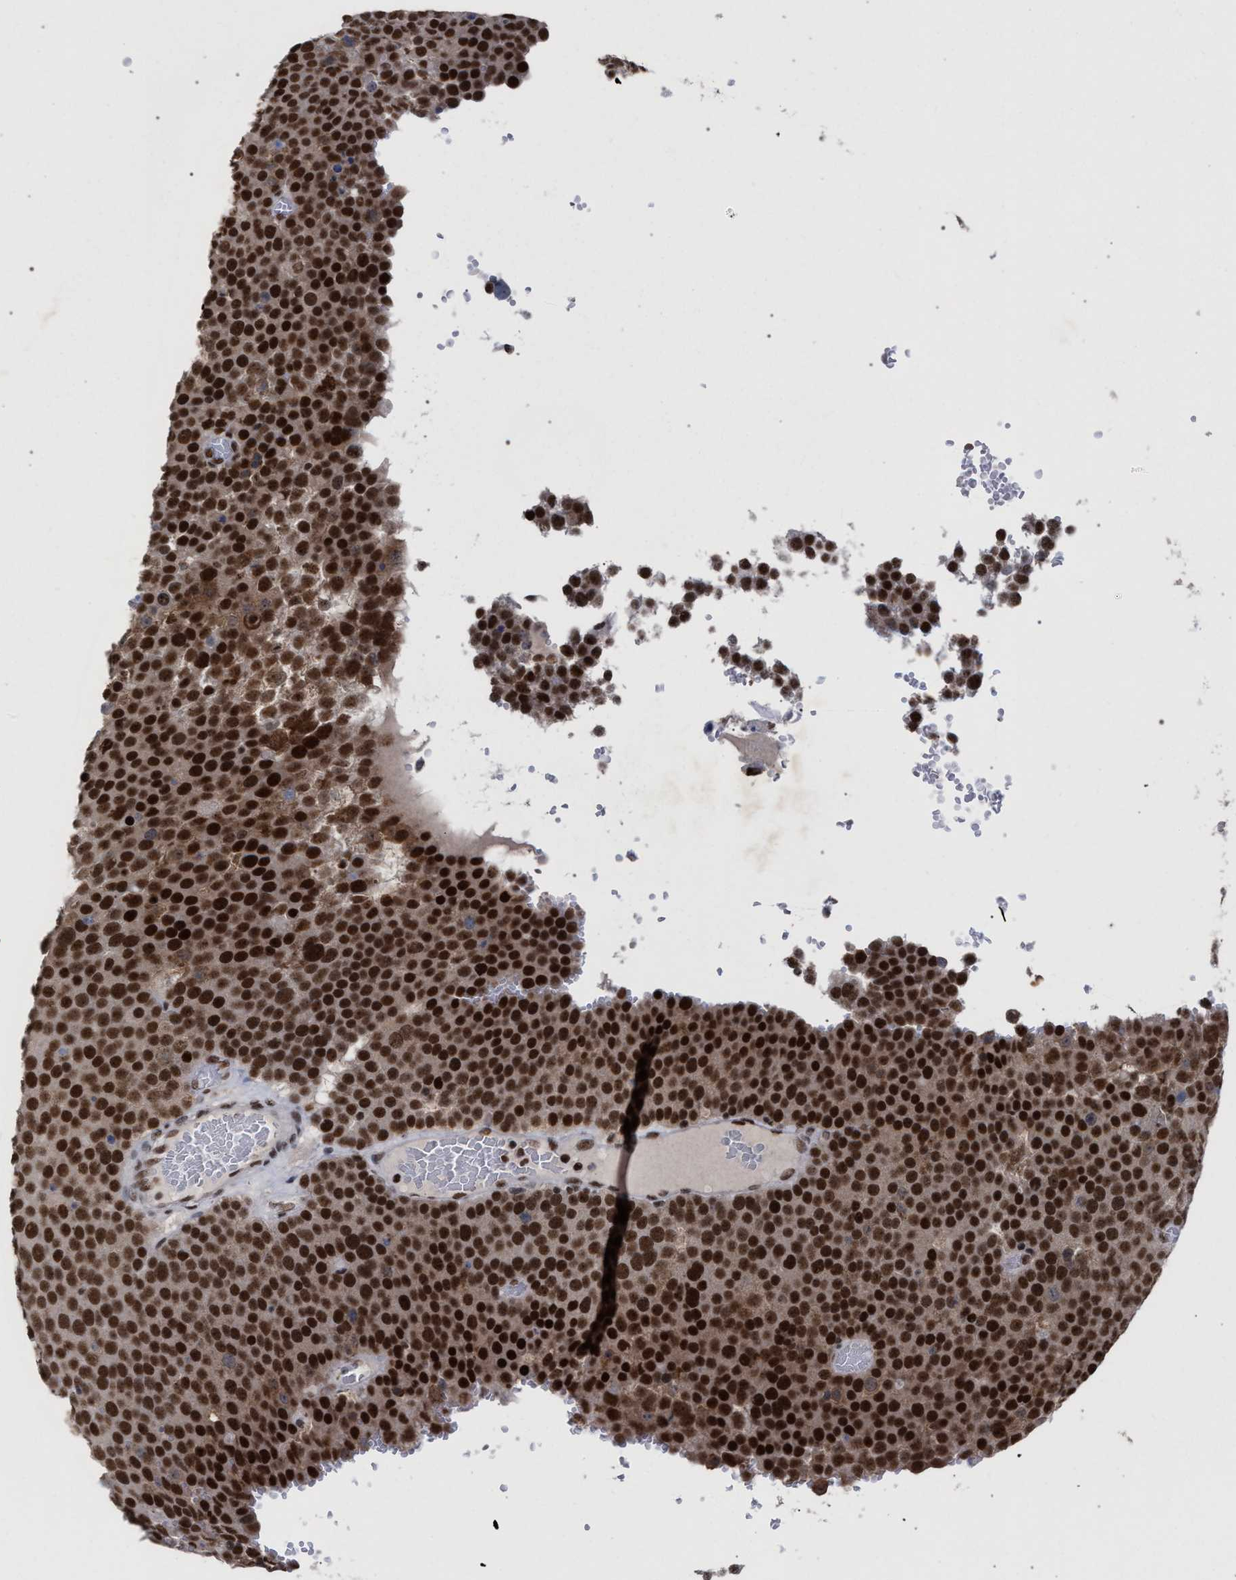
{"staining": {"intensity": "strong", "quantity": ">75%", "location": "nuclear"}, "tissue": "testis cancer", "cell_type": "Tumor cells", "image_type": "cancer", "snomed": [{"axis": "morphology", "description": "Seminoma, NOS"}, {"axis": "topography", "description": "Testis"}], "caption": "This is an image of IHC staining of testis seminoma, which shows strong positivity in the nuclear of tumor cells.", "gene": "SCAF4", "patient": {"sex": "male", "age": 71}}